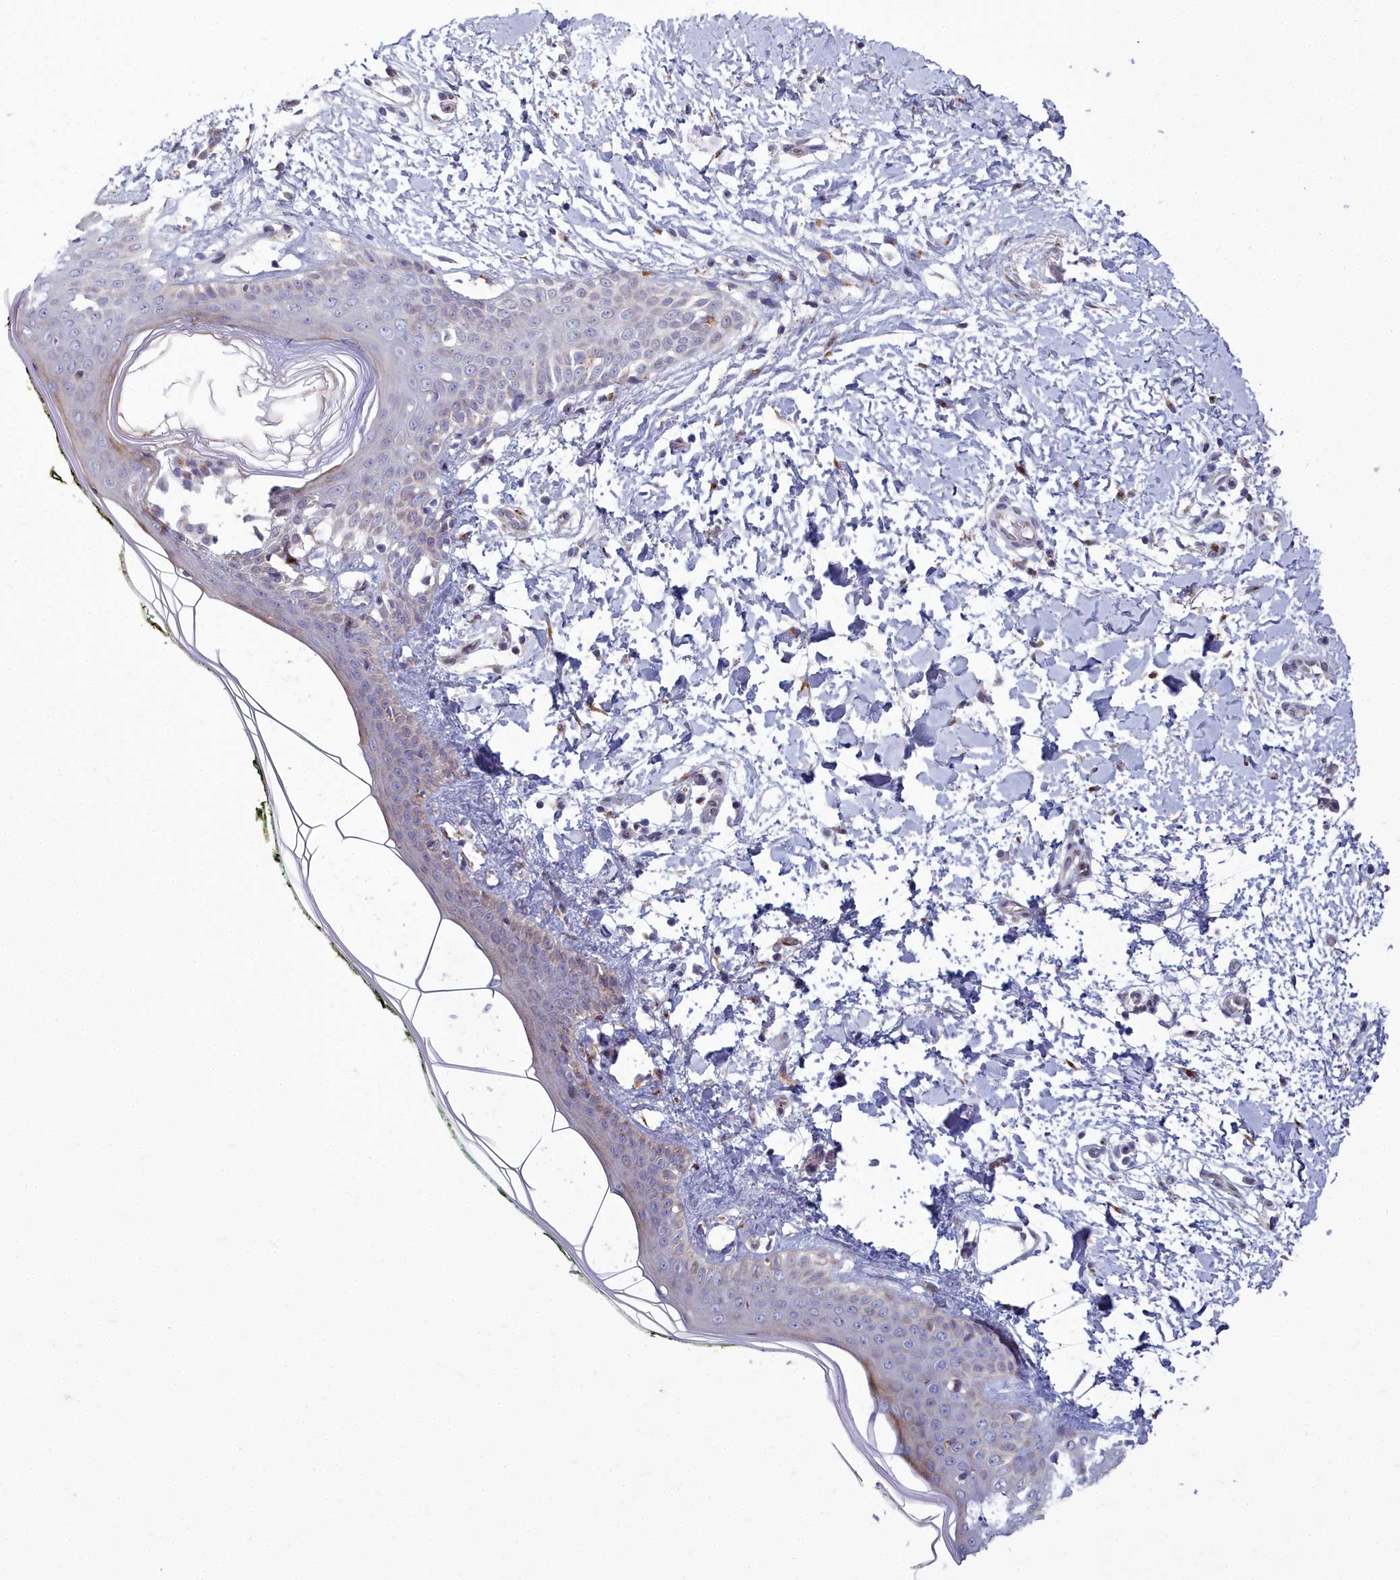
{"staining": {"intensity": "moderate", "quantity": "<25%", "location": "cytoplasmic/membranous"}, "tissue": "skin", "cell_type": "Fibroblasts", "image_type": "normal", "snomed": [{"axis": "morphology", "description": "Normal tissue, NOS"}, {"axis": "topography", "description": "Skin"}], "caption": "Immunohistochemical staining of normal skin displays <25% levels of moderate cytoplasmic/membranous protein positivity in approximately <25% of fibroblasts. Immunohistochemistry stains the protein of interest in brown and the nuclei are stained blue.", "gene": "WDPCP", "patient": {"sex": "female", "age": 34}}